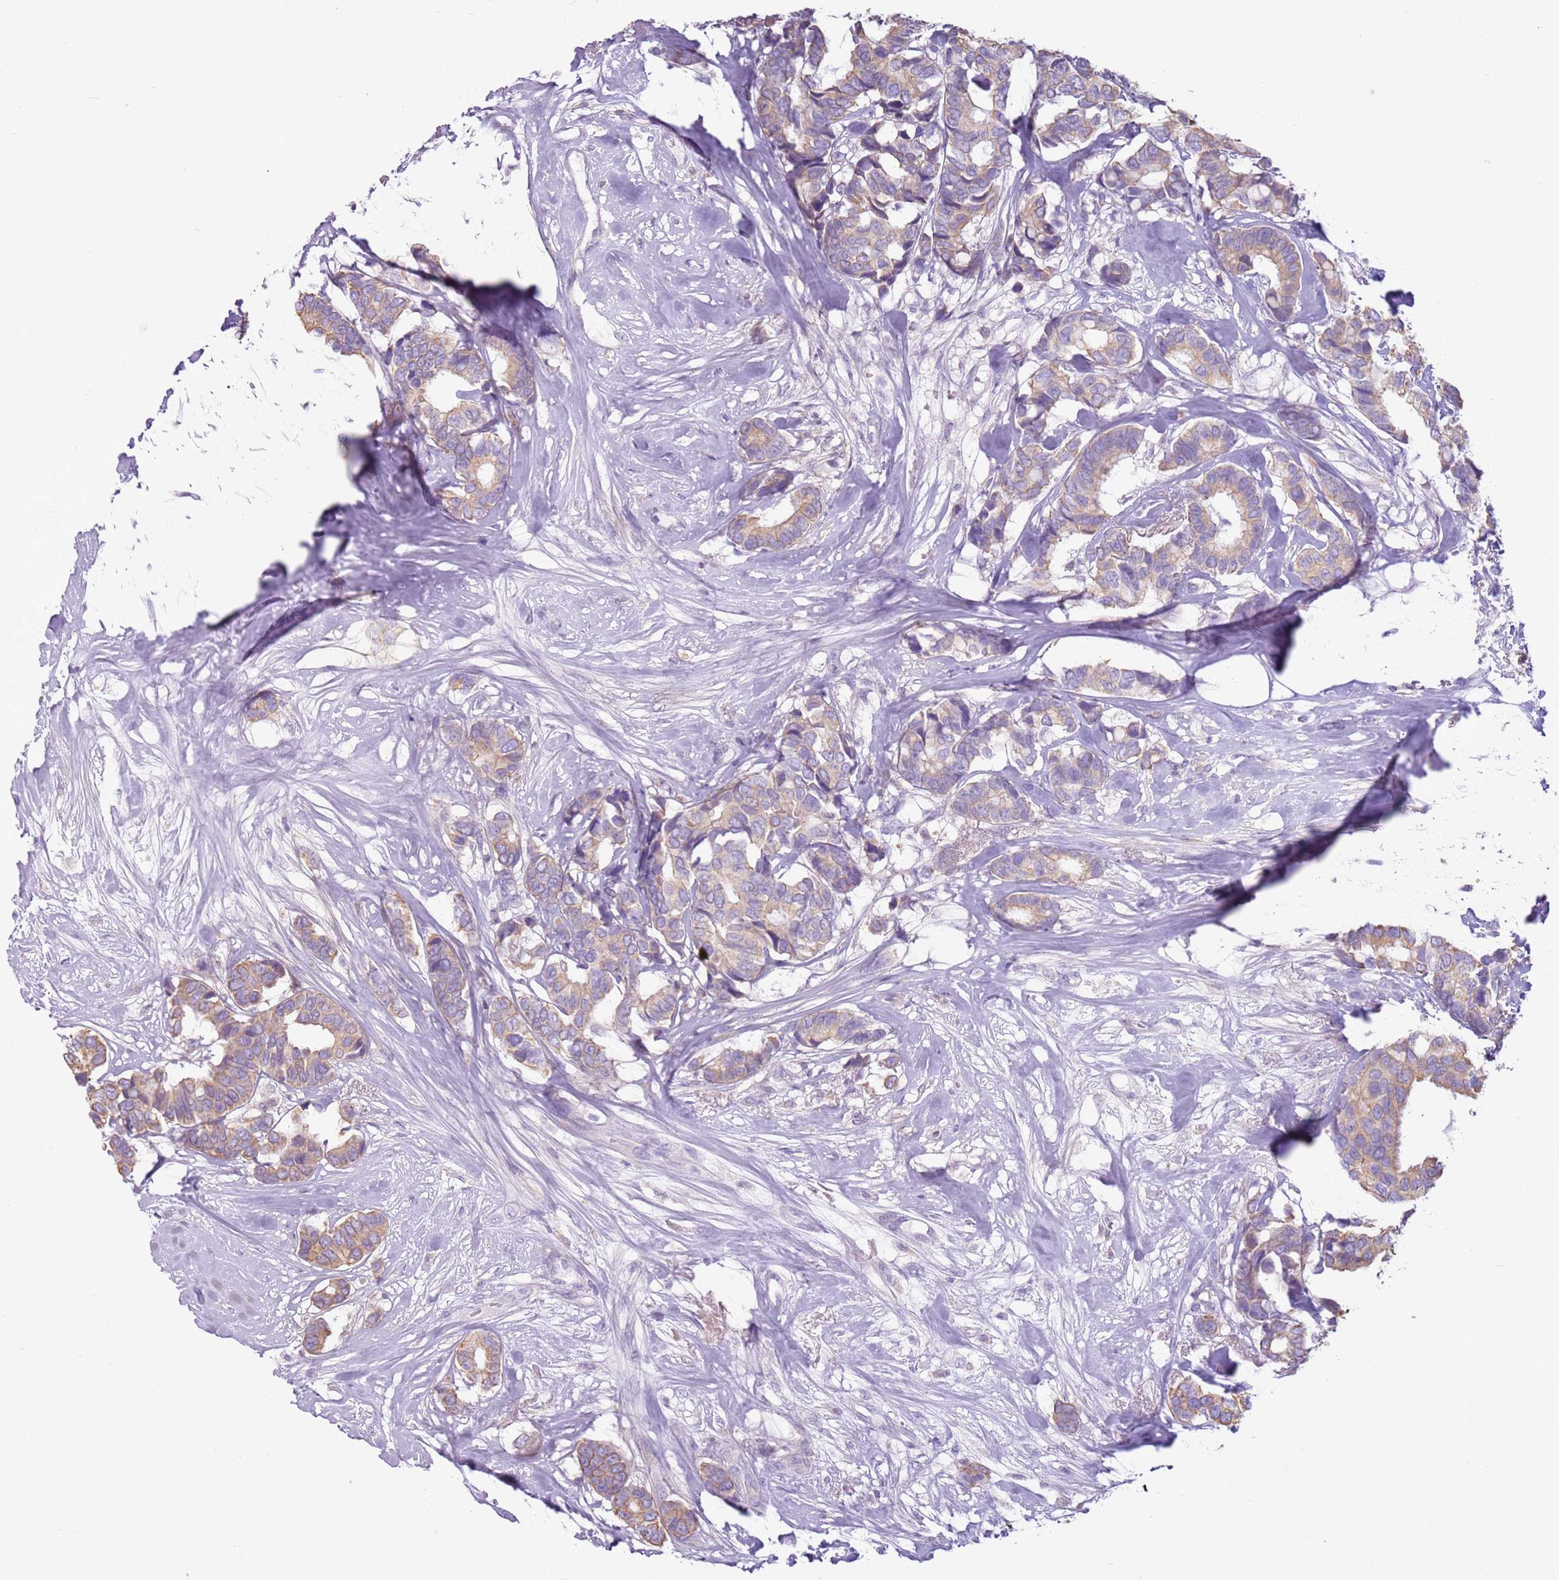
{"staining": {"intensity": "moderate", "quantity": ">75%", "location": "cytoplasmic/membranous"}, "tissue": "breast cancer", "cell_type": "Tumor cells", "image_type": "cancer", "snomed": [{"axis": "morphology", "description": "Duct carcinoma"}, {"axis": "topography", "description": "Breast"}], "caption": "A histopathology image of breast cancer (infiltrating ductal carcinoma) stained for a protein reveals moderate cytoplasmic/membranous brown staining in tumor cells. (DAB IHC, brown staining for protein, blue staining for nuclei).", "gene": "OAF", "patient": {"sex": "female", "age": 87}}